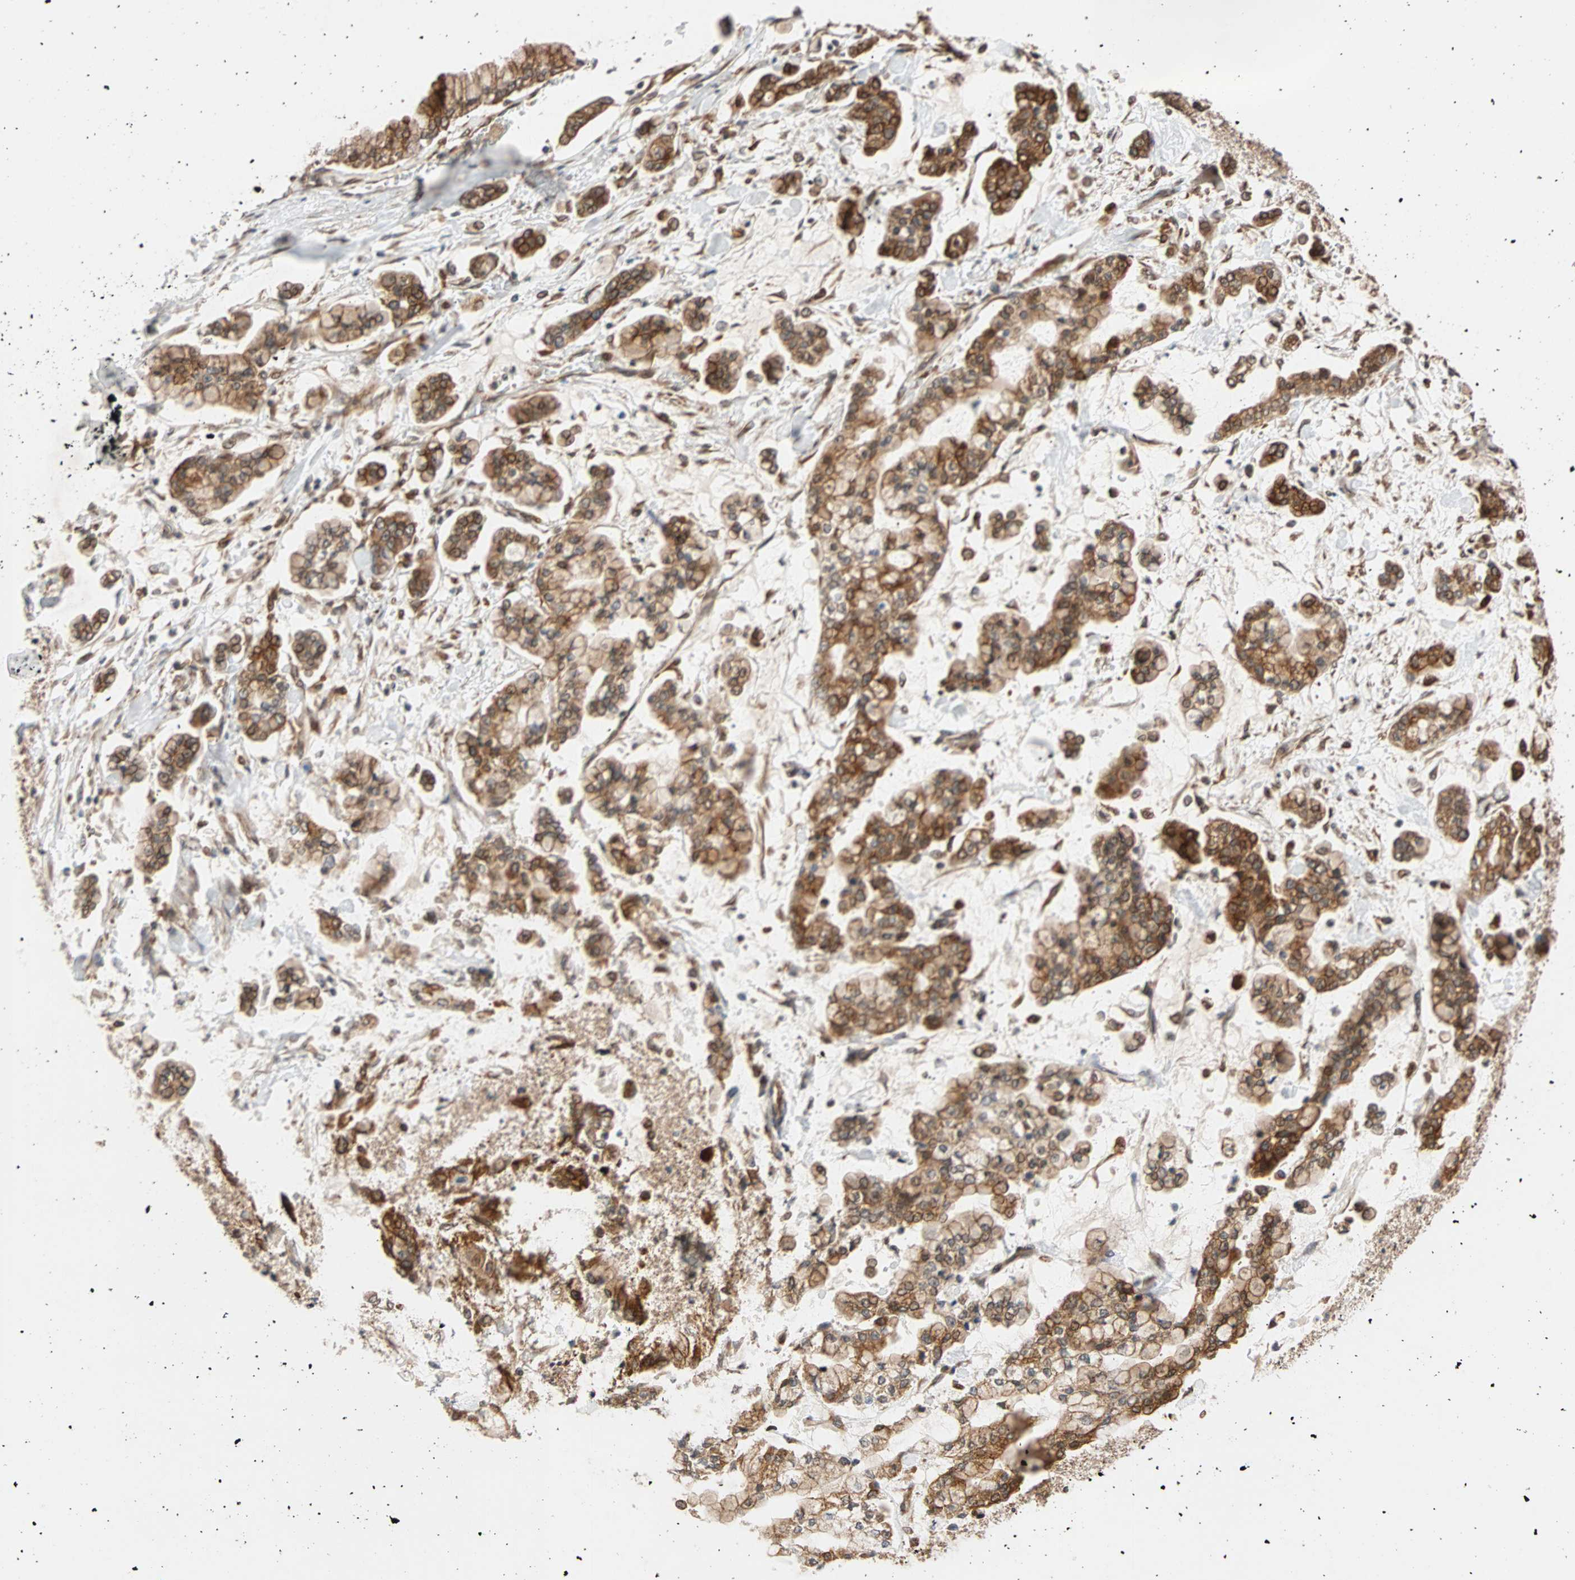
{"staining": {"intensity": "strong", "quantity": ">75%", "location": "cytoplasmic/membranous"}, "tissue": "stomach cancer", "cell_type": "Tumor cells", "image_type": "cancer", "snomed": [{"axis": "morphology", "description": "Normal tissue, NOS"}, {"axis": "morphology", "description": "Adenocarcinoma, NOS"}, {"axis": "topography", "description": "Stomach, upper"}, {"axis": "topography", "description": "Stomach"}], "caption": "DAB (3,3'-diaminobenzidine) immunohistochemical staining of stomach cancer reveals strong cytoplasmic/membranous protein expression in approximately >75% of tumor cells. (brown staining indicates protein expression, while blue staining denotes nuclei).", "gene": "AUP1", "patient": {"sex": "male", "age": 76}}